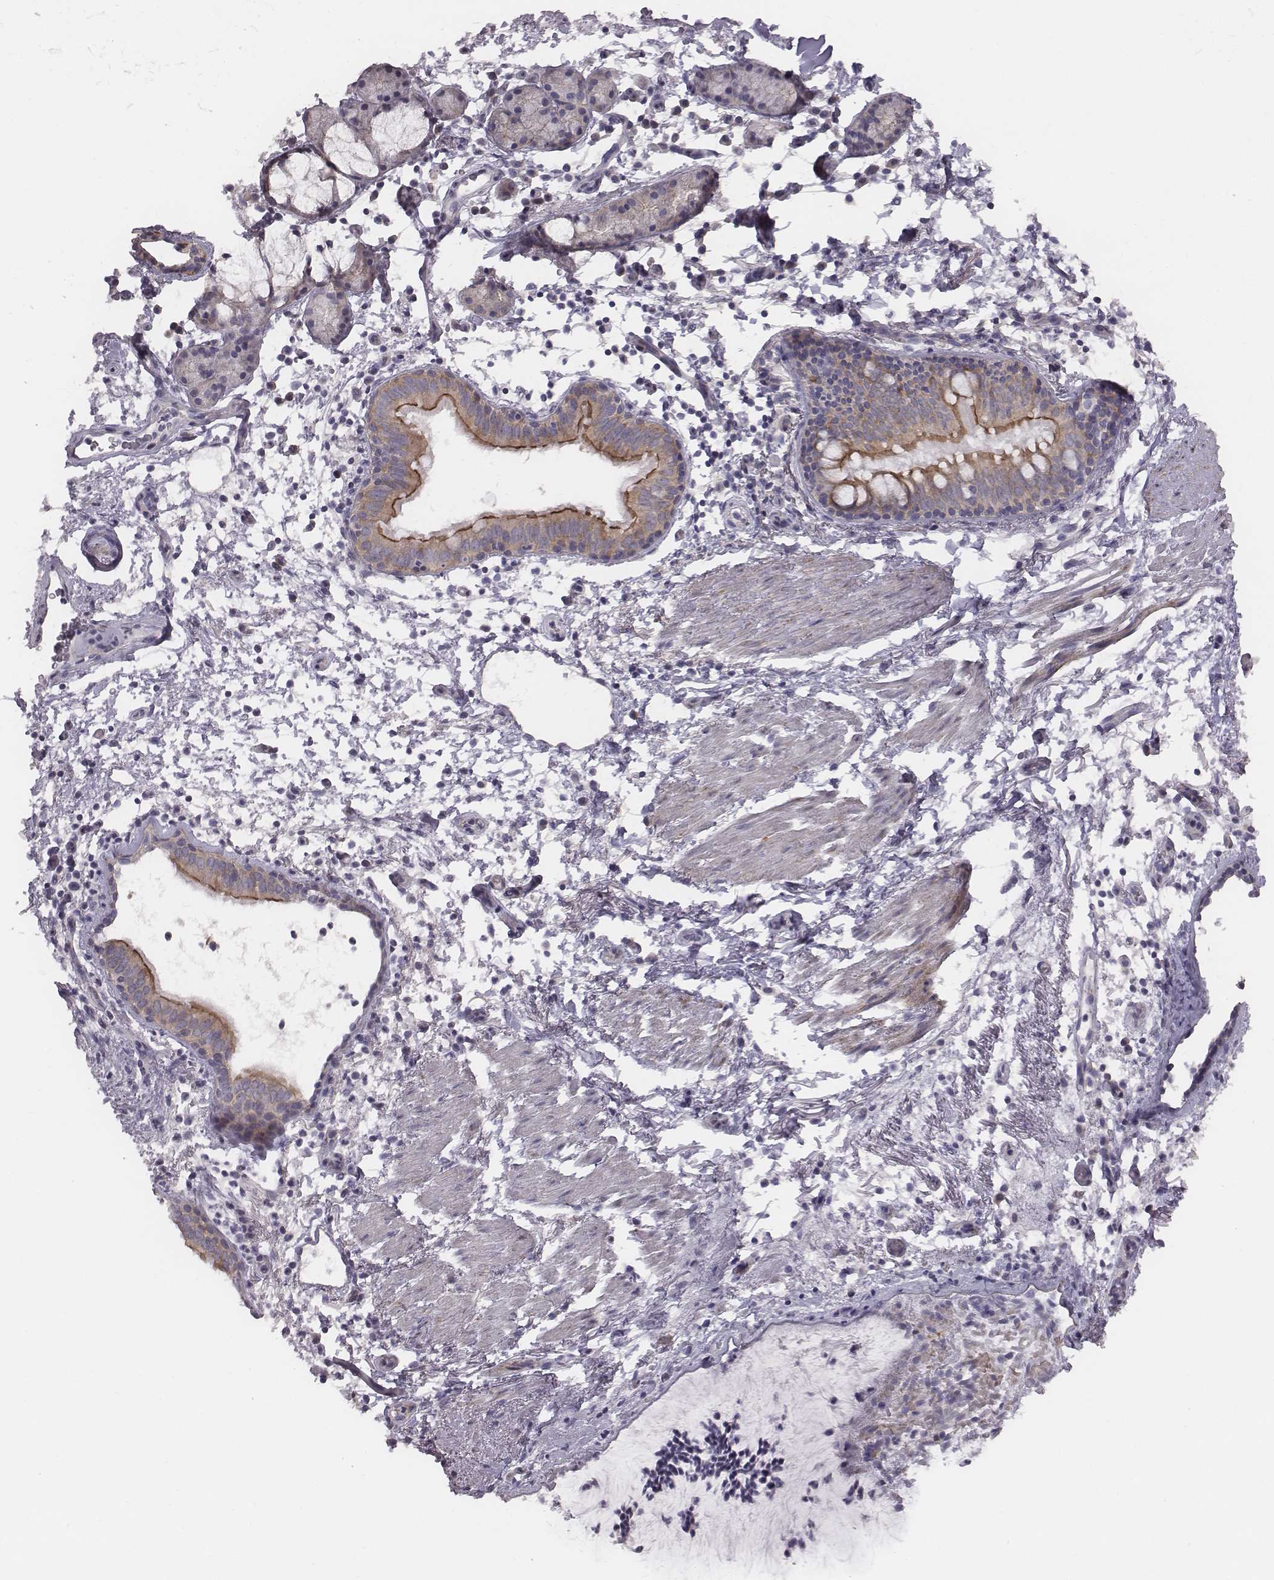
{"staining": {"intensity": "strong", "quantity": ">75%", "location": "cytoplasmic/membranous"}, "tissue": "bronchus", "cell_type": "Respiratory epithelial cells", "image_type": "normal", "snomed": [{"axis": "morphology", "description": "Normal tissue, NOS"}, {"axis": "topography", "description": "Bronchus"}], "caption": "Protein expression analysis of normal human bronchus reveals strong cytoplasmic/membranous staining in about >75% of respiratory epithelial cells. The protein is shown in brown color, while the nuclei are stained blue.", "gene": "PRKCZ", "patient": {"sex": "female", "age": 64}}